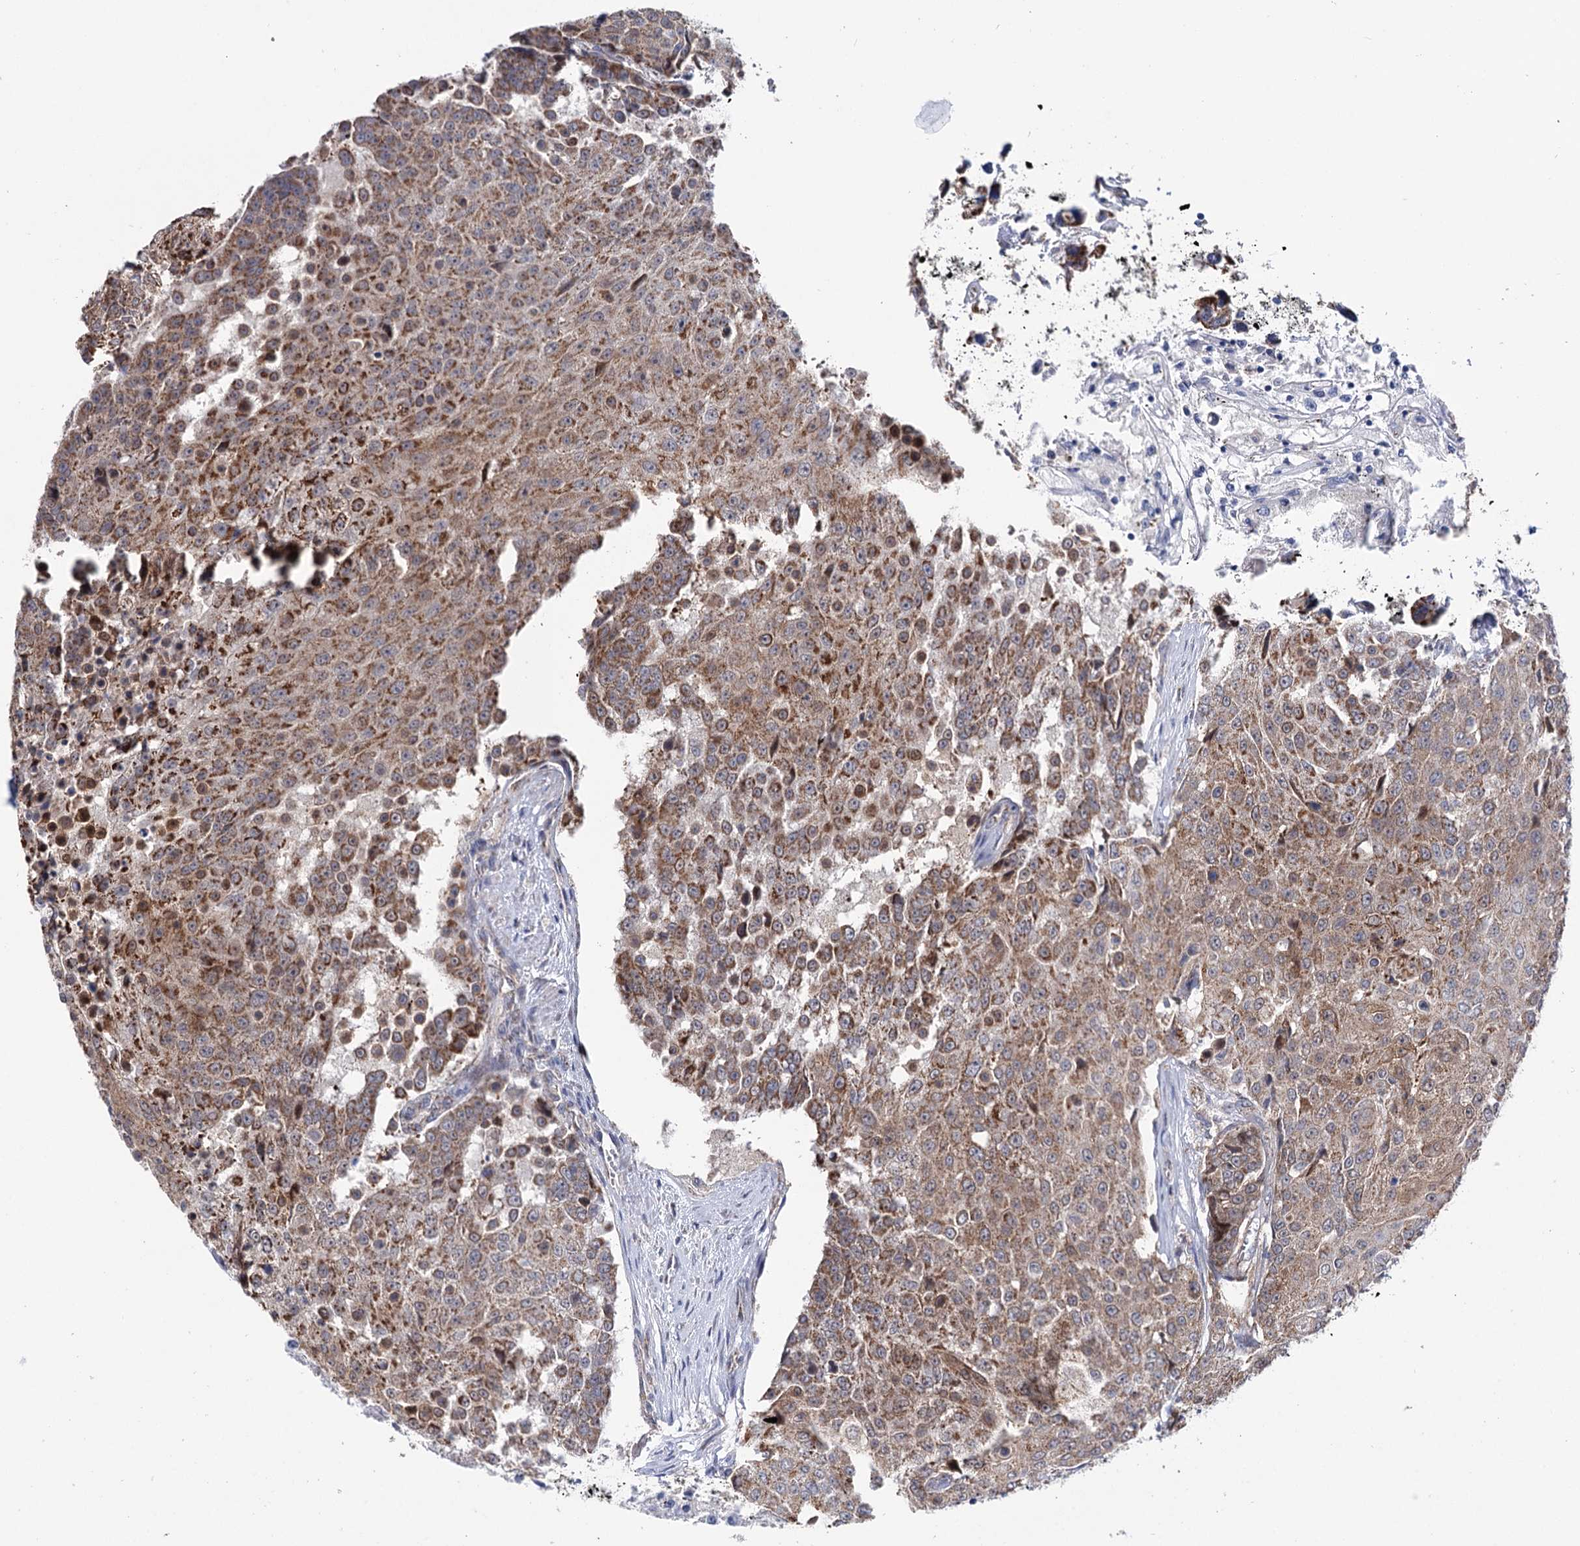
{"staining": {"intensity": "moderate", "quantity": ">75%", "location": "cytoplasmic/membranous"}, "tissue": "urothelial cancer", "cell_type": "Tumor cells", "image_type": "cancer", "snomed": [{"axis": "morphology", "description": "Urothelial carcinoma, High grade"}, {"axis": "topography", "description": "Urinary bladder"}], "caption": "Urothelial cancer was stained to show a protein in brown. There is medium levels of moderate cytoplasmic/membranous positivity in about >75% of tumor cells. Ihc stains the protein in brown and the nuclei are stained blue.", "gene": "SUCLA2", "patient": {"sex": "female", "age": 63}}